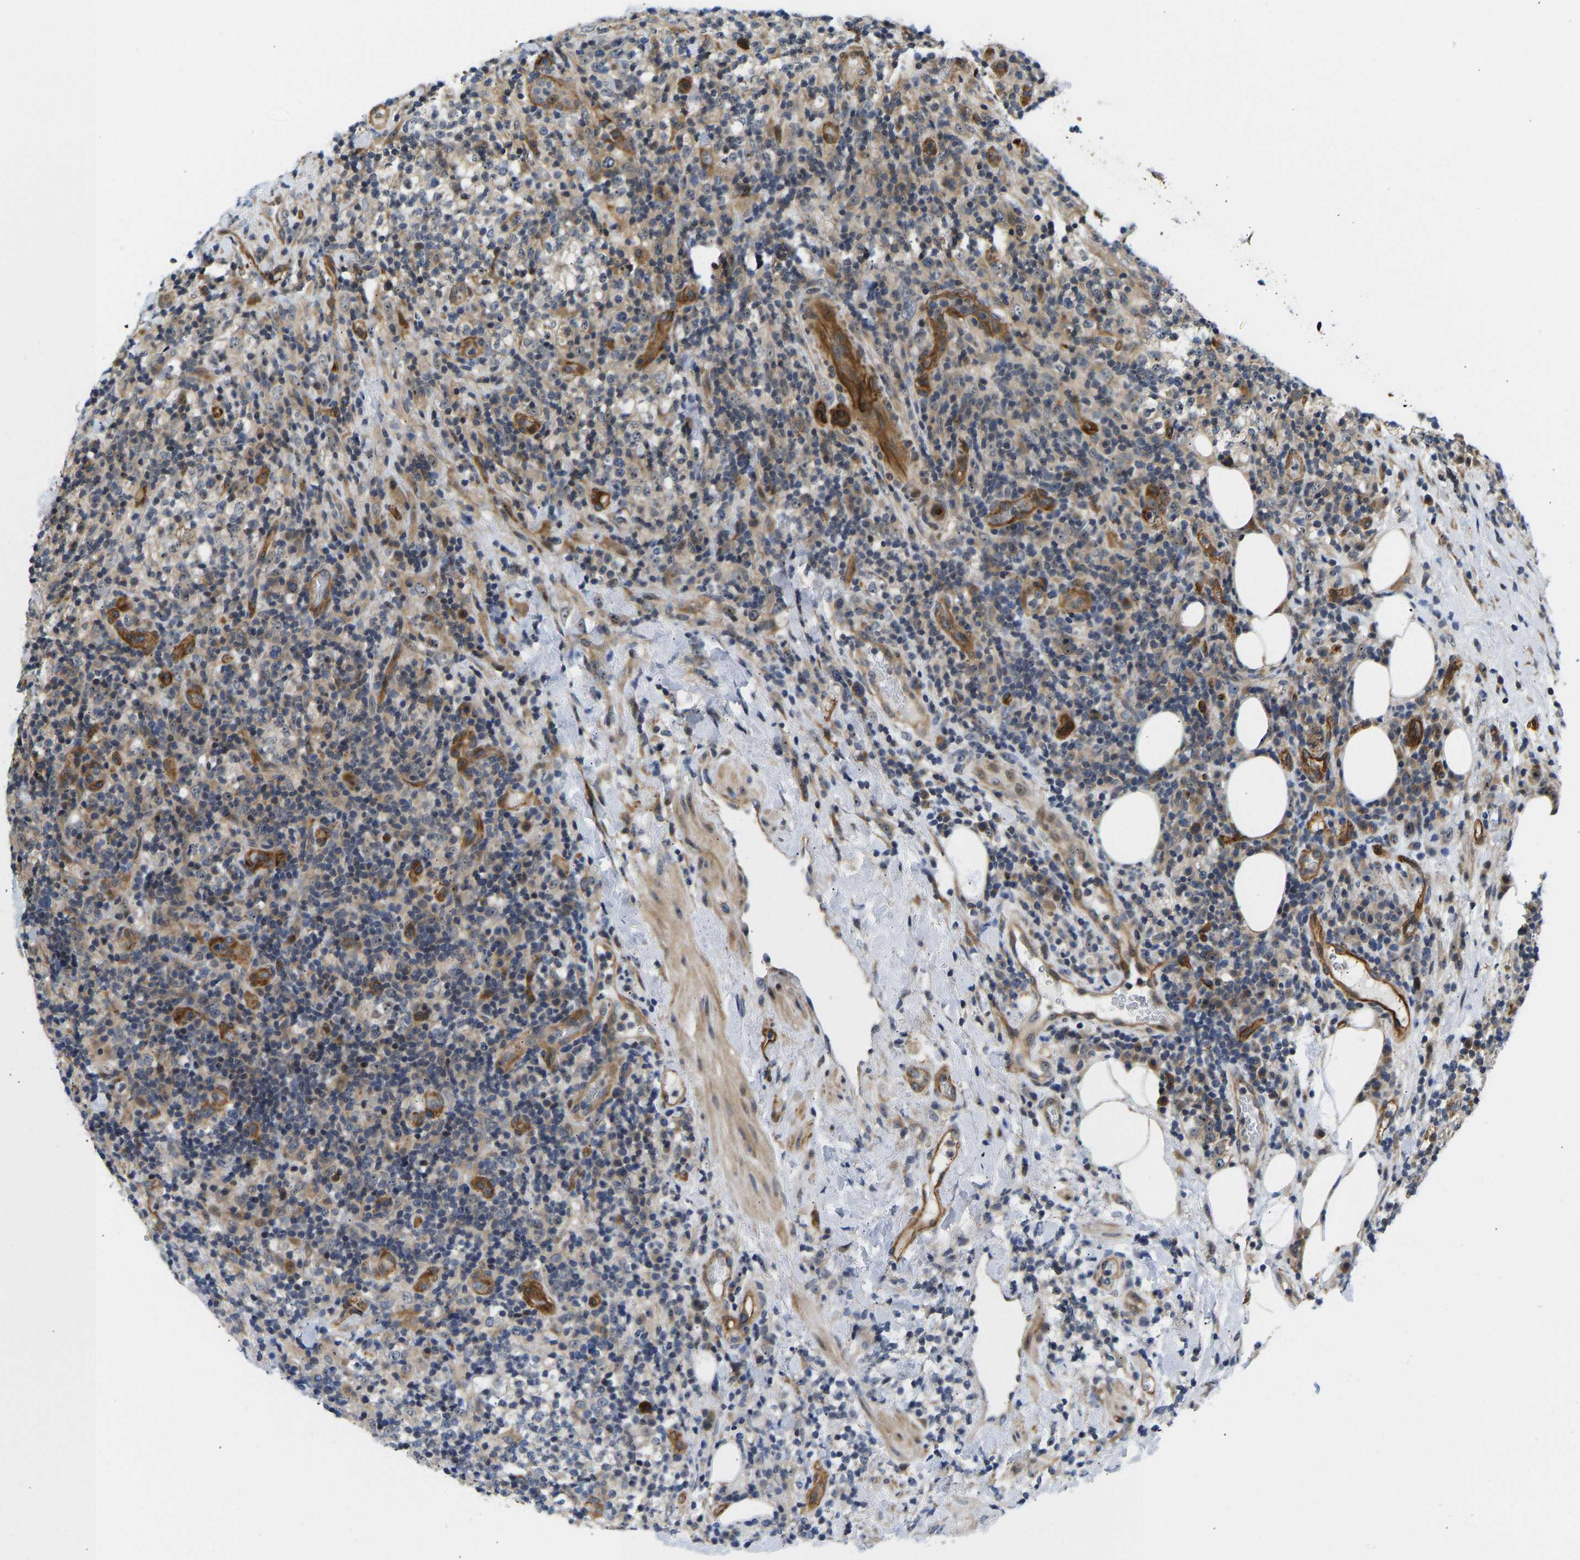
{"staining": {"intensity": "weak", "quantity": "25%-75%", "location": "cytoplasmic/membranous,nuclear"}, "tissue": "lymphoma", "cell_type": "Tumor cells", "image_type": "cancer", "snomed": [{"axis": "morphology", "description": "Malignant lymphoma, non-Hodgkin's type, High grade"}, {"axis": "topography", "description": "Lymph node"}], "caption": "A low amount of weak cytoplasmic/membranous and nuclear staining is present in about 25%-75% of tumor cells in lymphoma tissue. (IHC, brightfield microscopy, high magnification).", "gene": "RESF1", "patient": {"sex": "female", "age": 76}}